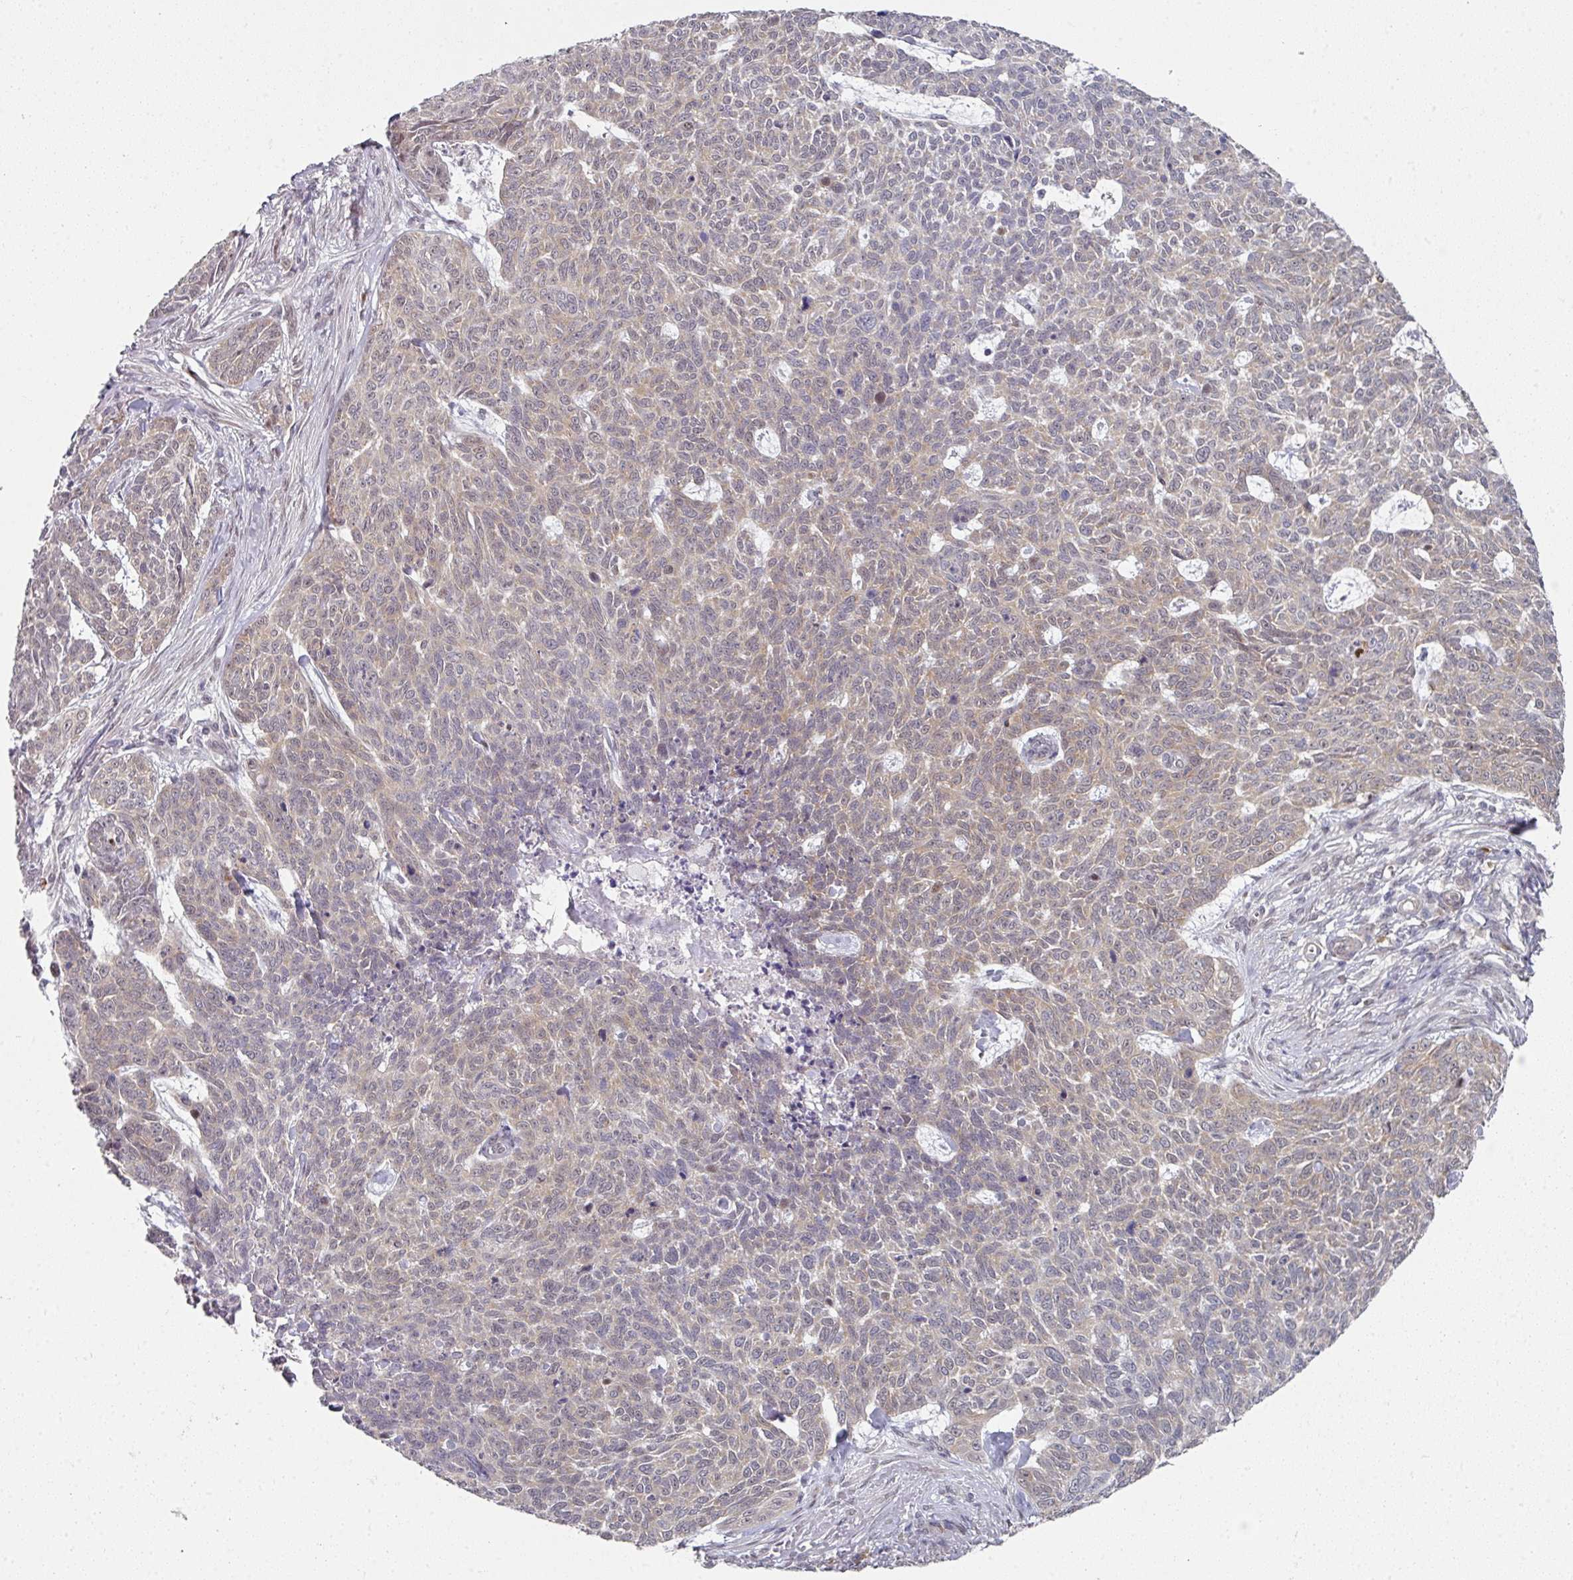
{"staining": {"intensity": "weak", "quantity": "25%-75%", "location": "cytoplasmic/membranous"}, "tissue": "skin cancer", "cell_type": "Tumor cells", "image_type": "cancer", "snomed": [{"axis": "morphology", "description": "Basal cell carcinoma"}, {"axis": "topography", "description": "Skin"}], "caption": "Immunohistochemistry image of skin cancer stained for a protein (brown), which demonstrates low levels of weak cytoplasmic/membranous expression in approximately 25%-75% of tumor cells.", "gene": "TMCC1", "patient": {"sex": "female", "age": 93}}